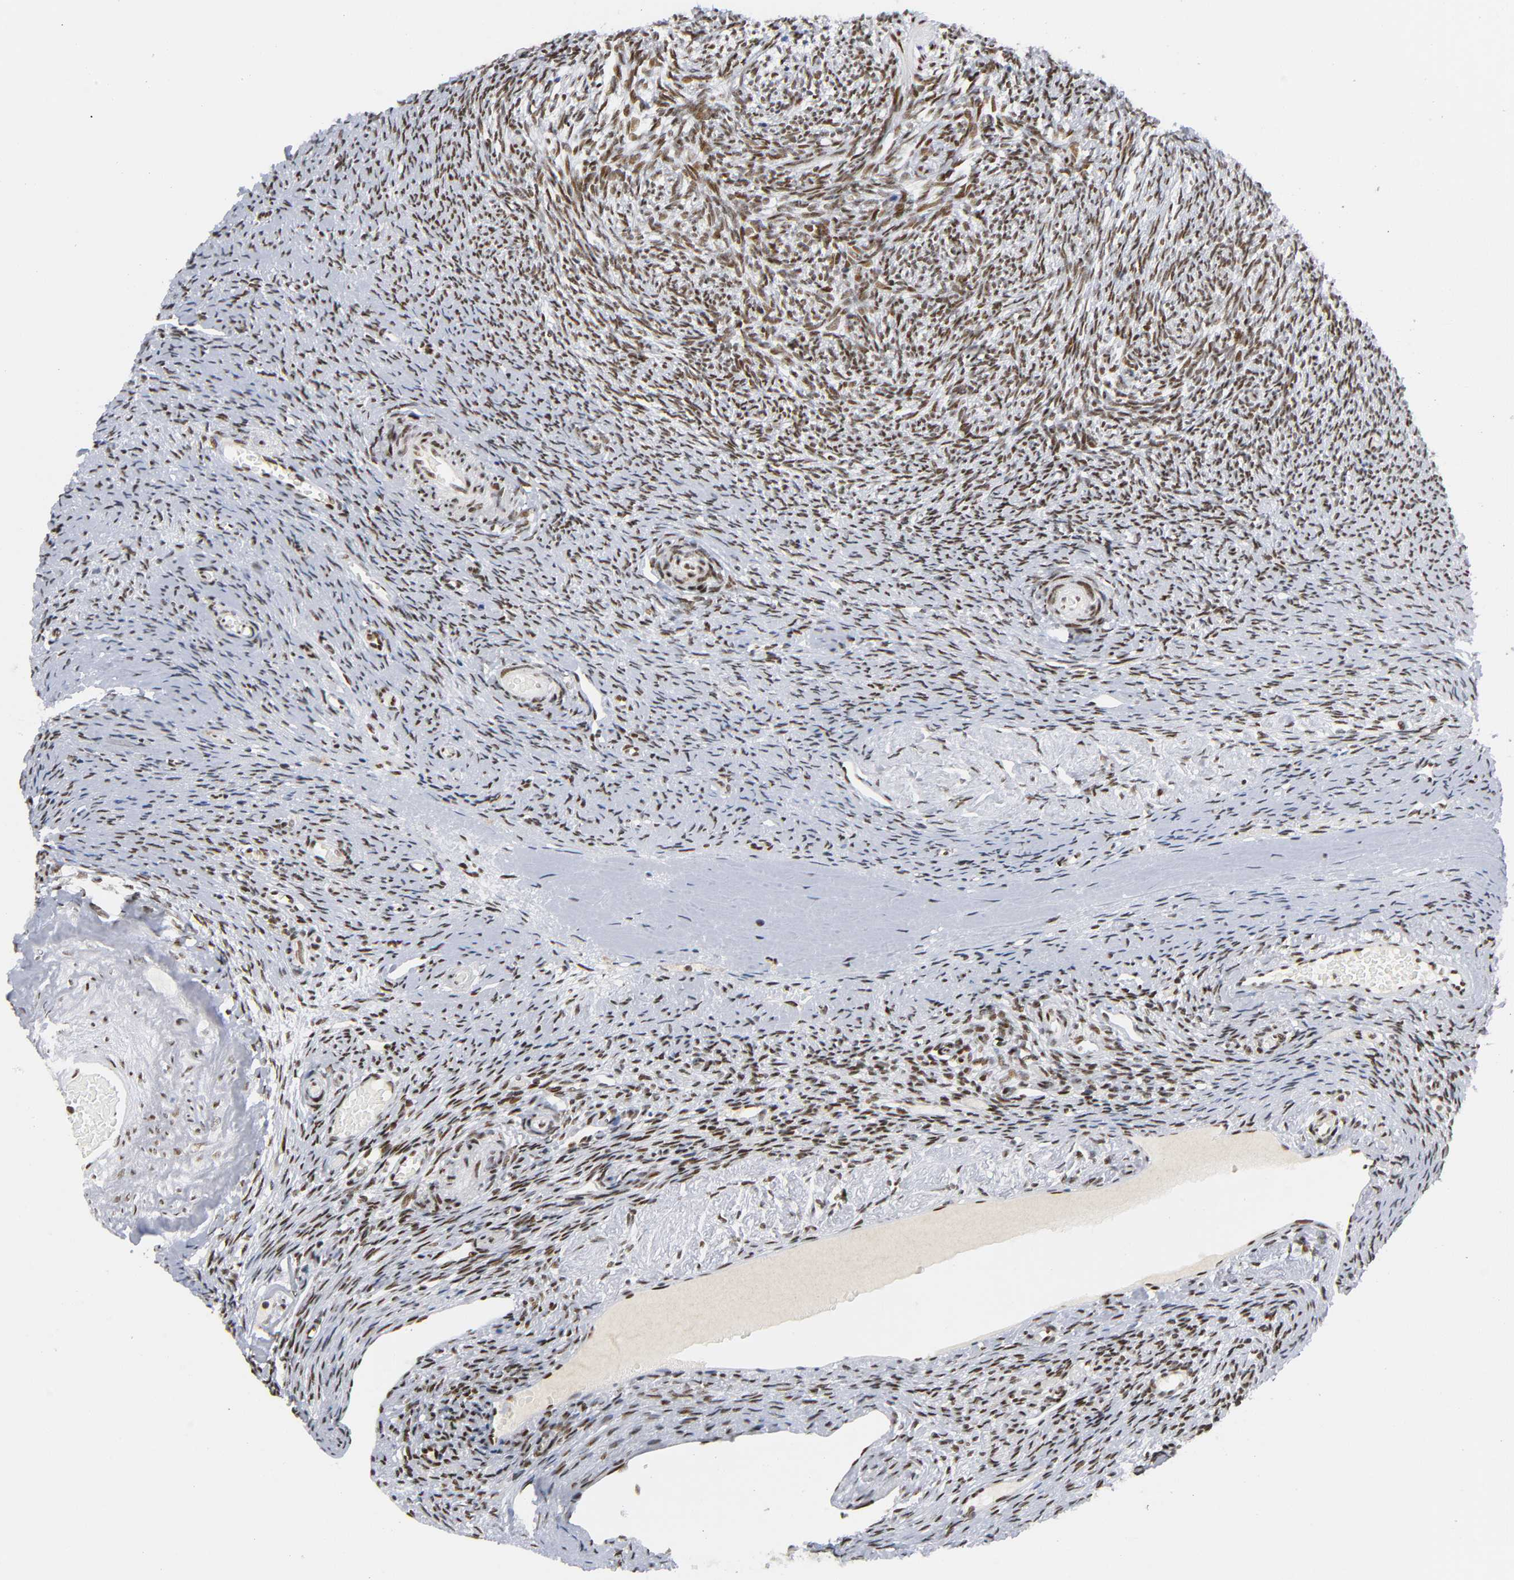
{"staining": {"intensity": "strong", "quantity": ">75%", "location": "nuclear"}, "tissue": "ovary", "cell_type": "Ovarian stroma cells", "image_type": "normal", "snomed": [{"axis": "morphology", "description": "Normal tissue, NOS"}, {"axis": "topography", "description": "Ovary"}], "caption": "IHC micrograph of normal ovary stained for a protein (brown), which shows high levels of strong nuclear positivity in about >75% of ovarian stroma cells.", "gene": "CREBBP", "patient": {"sex": "female", "age": 60}}